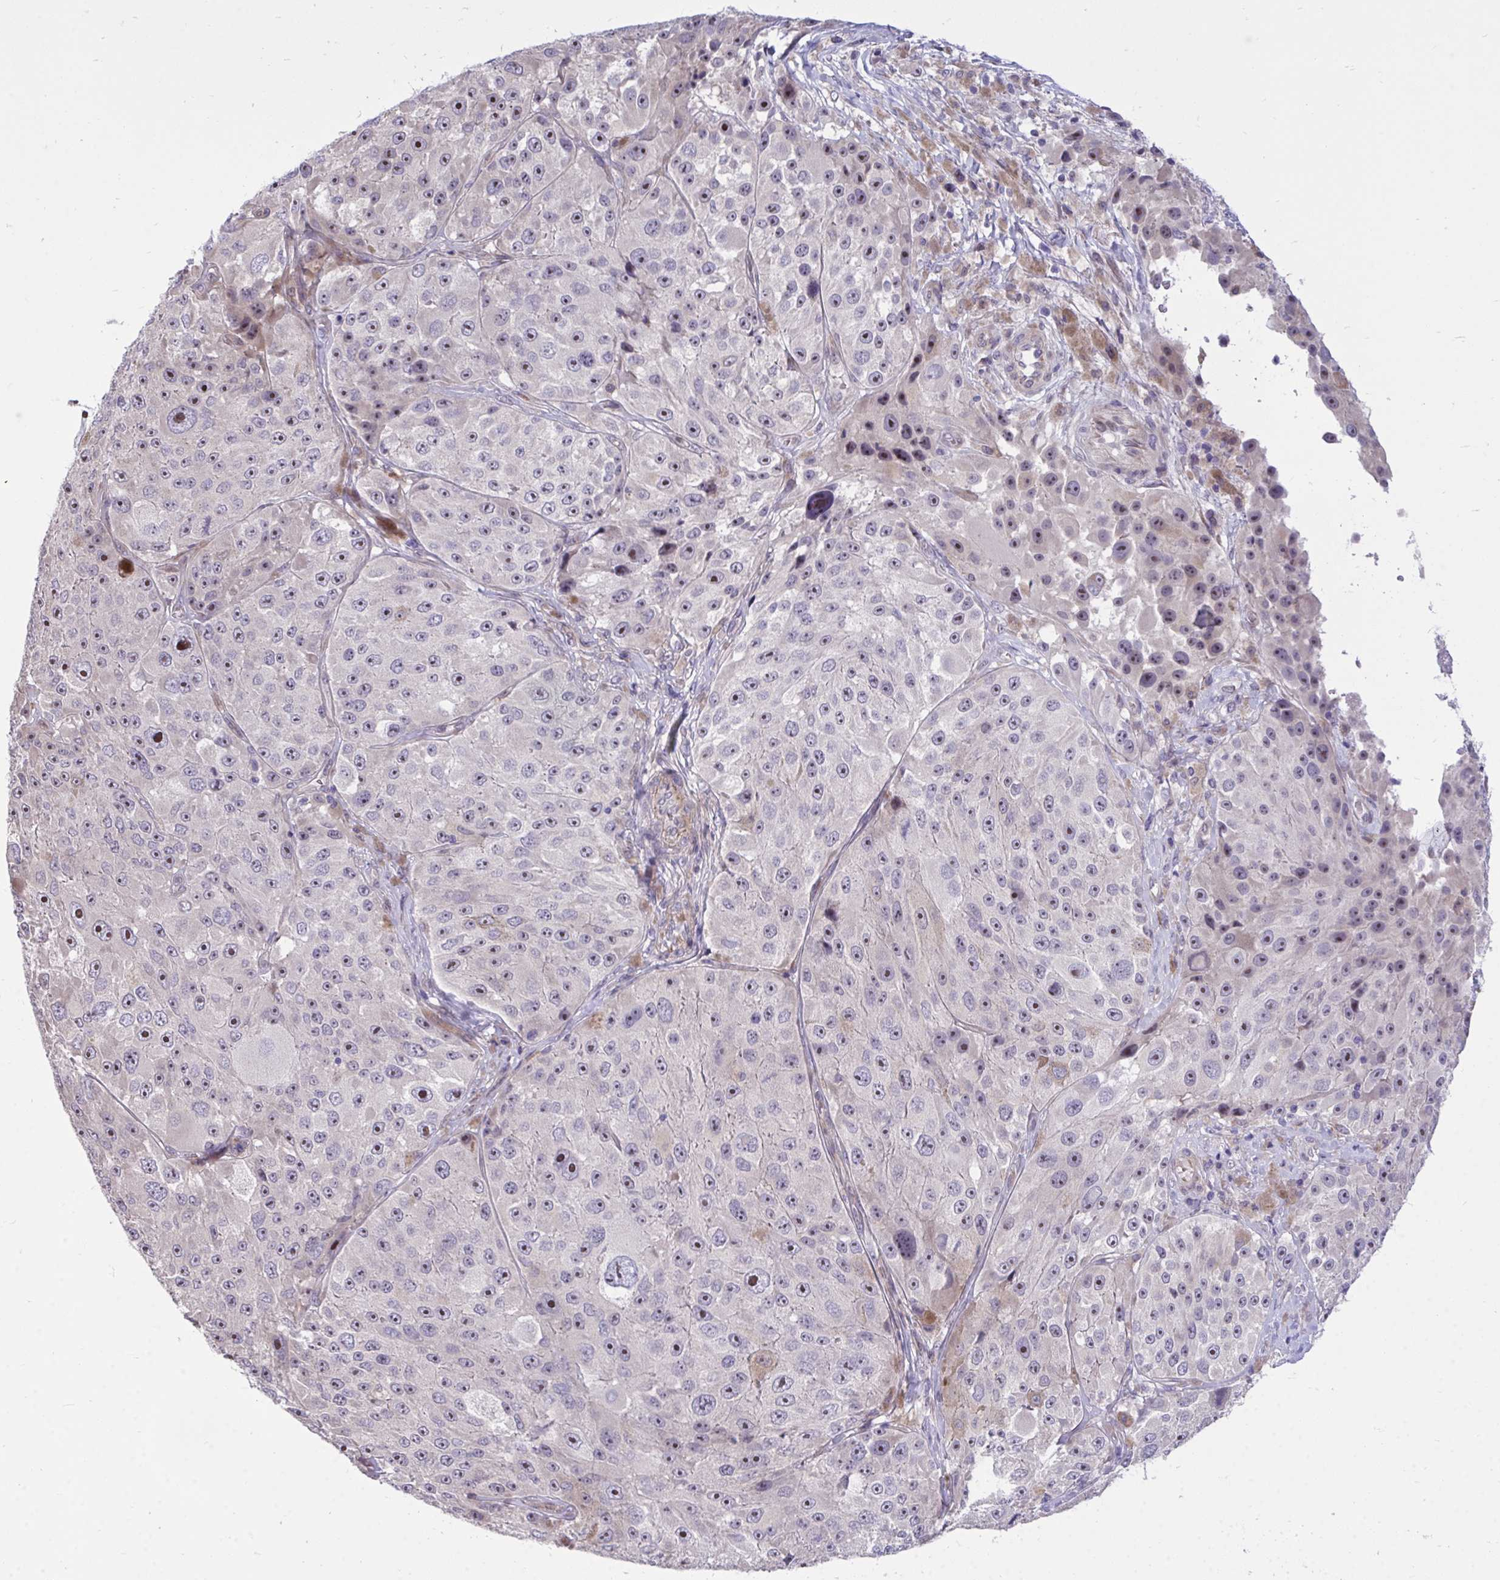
{"staining": {"intensity": "strong", "quantity": "25%-75%", "location": "nuclear"}, "tissue": "melanoma", "cell_type": "Tumor cells", "image_type": "cancer", "snomed": [{"axis": "morphology", "description": "Malignant melanoma, Metastatic site"}, {"axis": "topography", "description": "Lymph node"}], "caption": "A histopathology image of melanoma stained for a protein exhibits strong nuclear brown staining in tumor cells.", "gene": "HMBOX1", "patient": {"sex": "male", "age": 62}}